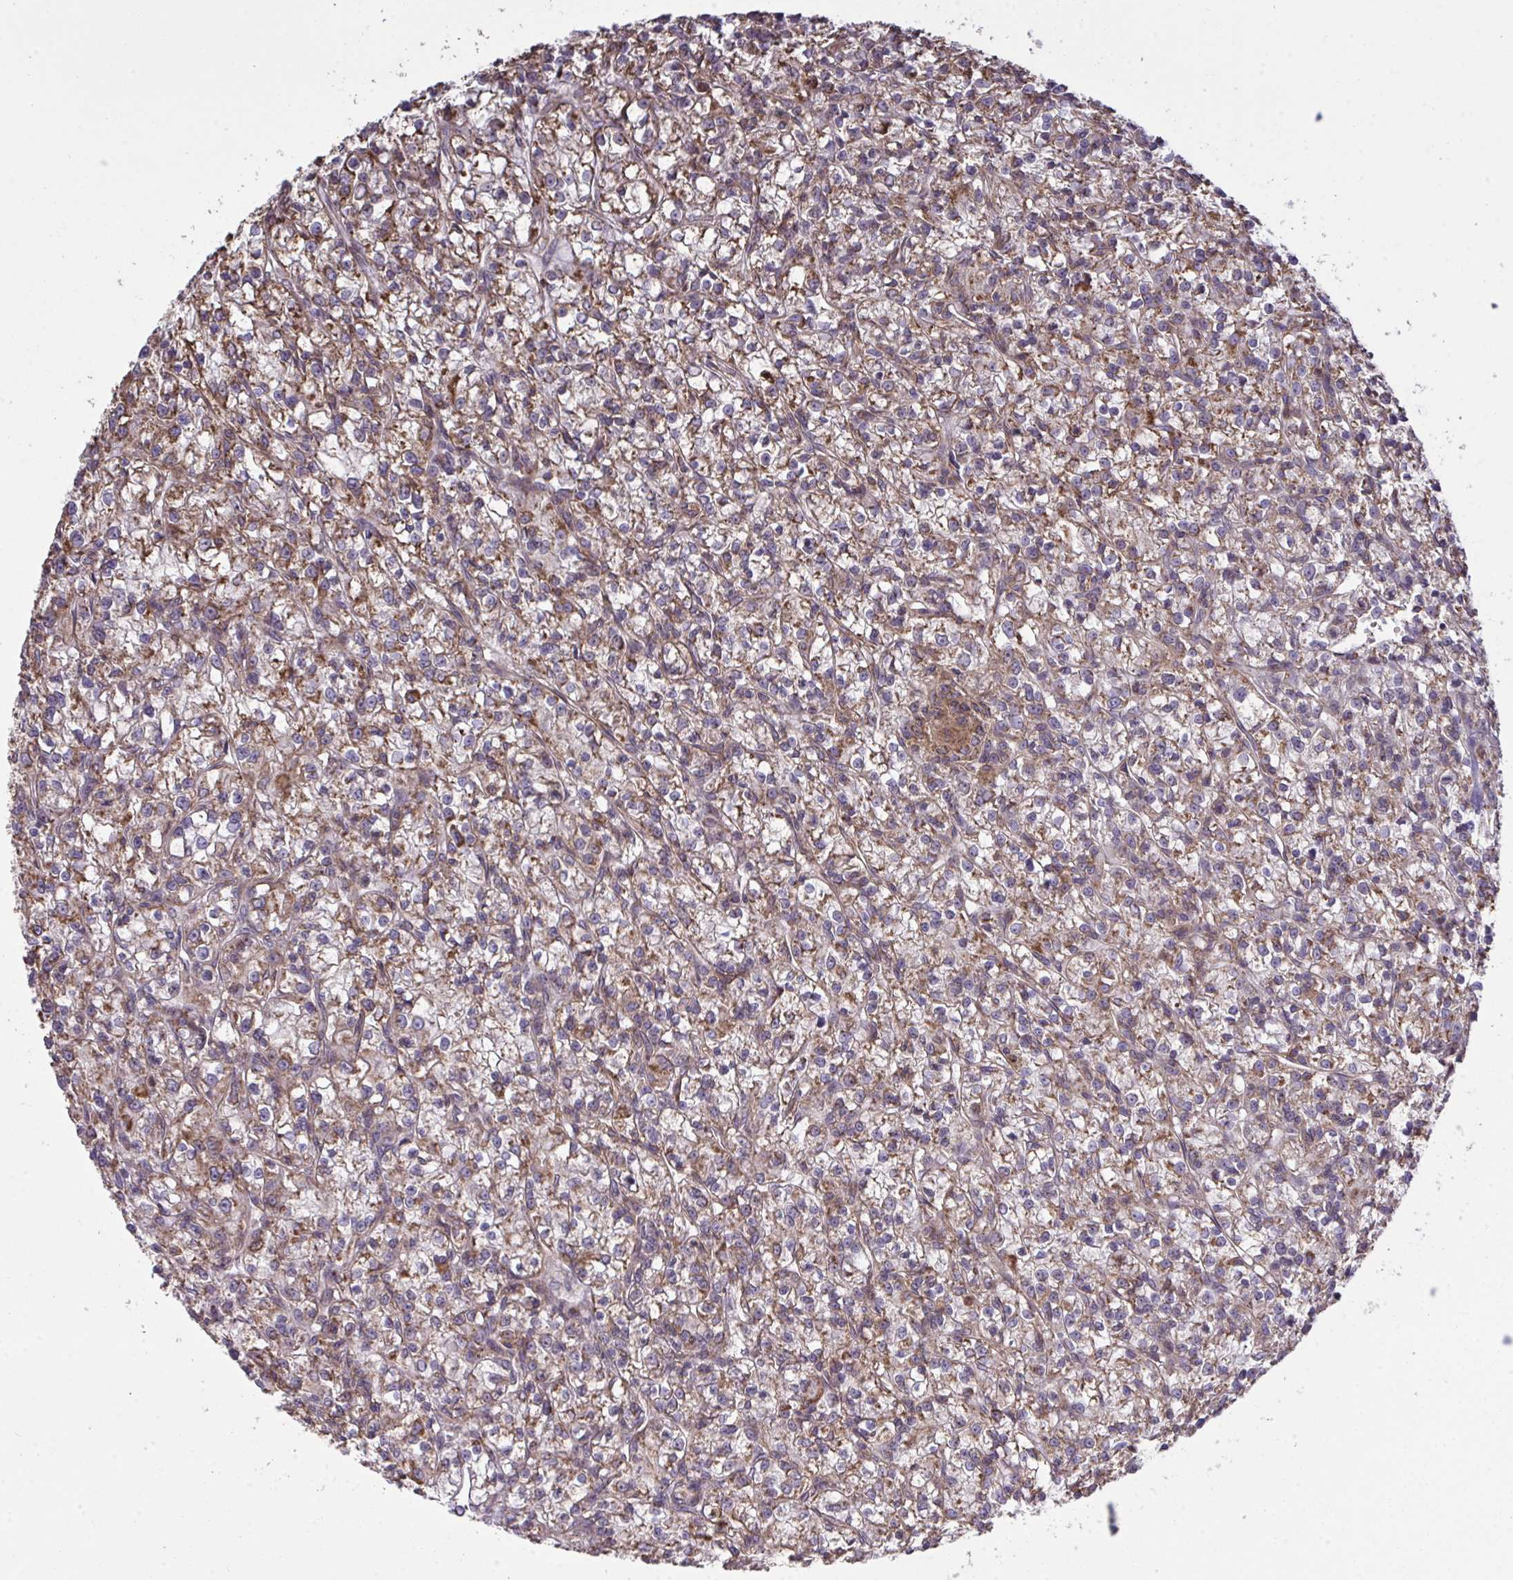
{"staining": {"intensity": "weak", "quantity": ">75%", "location": "cytoplasmic/membranous"}, "tissue": "renal cancer", "cell_type": "Tumor cells", "image_type": "cancer", "snomed": [{"axis": "morphology", "description": "Adenocarcinoma, NOS"}, {"axis": "topography", "description": "Kidney"}], "caption": "Renal cancer (adenocarcinoma) stained with a protein marker reveals weak staining in tumor cells.", "gene": "PPM1H", "patient": {"sex": "female", "age": 59}}